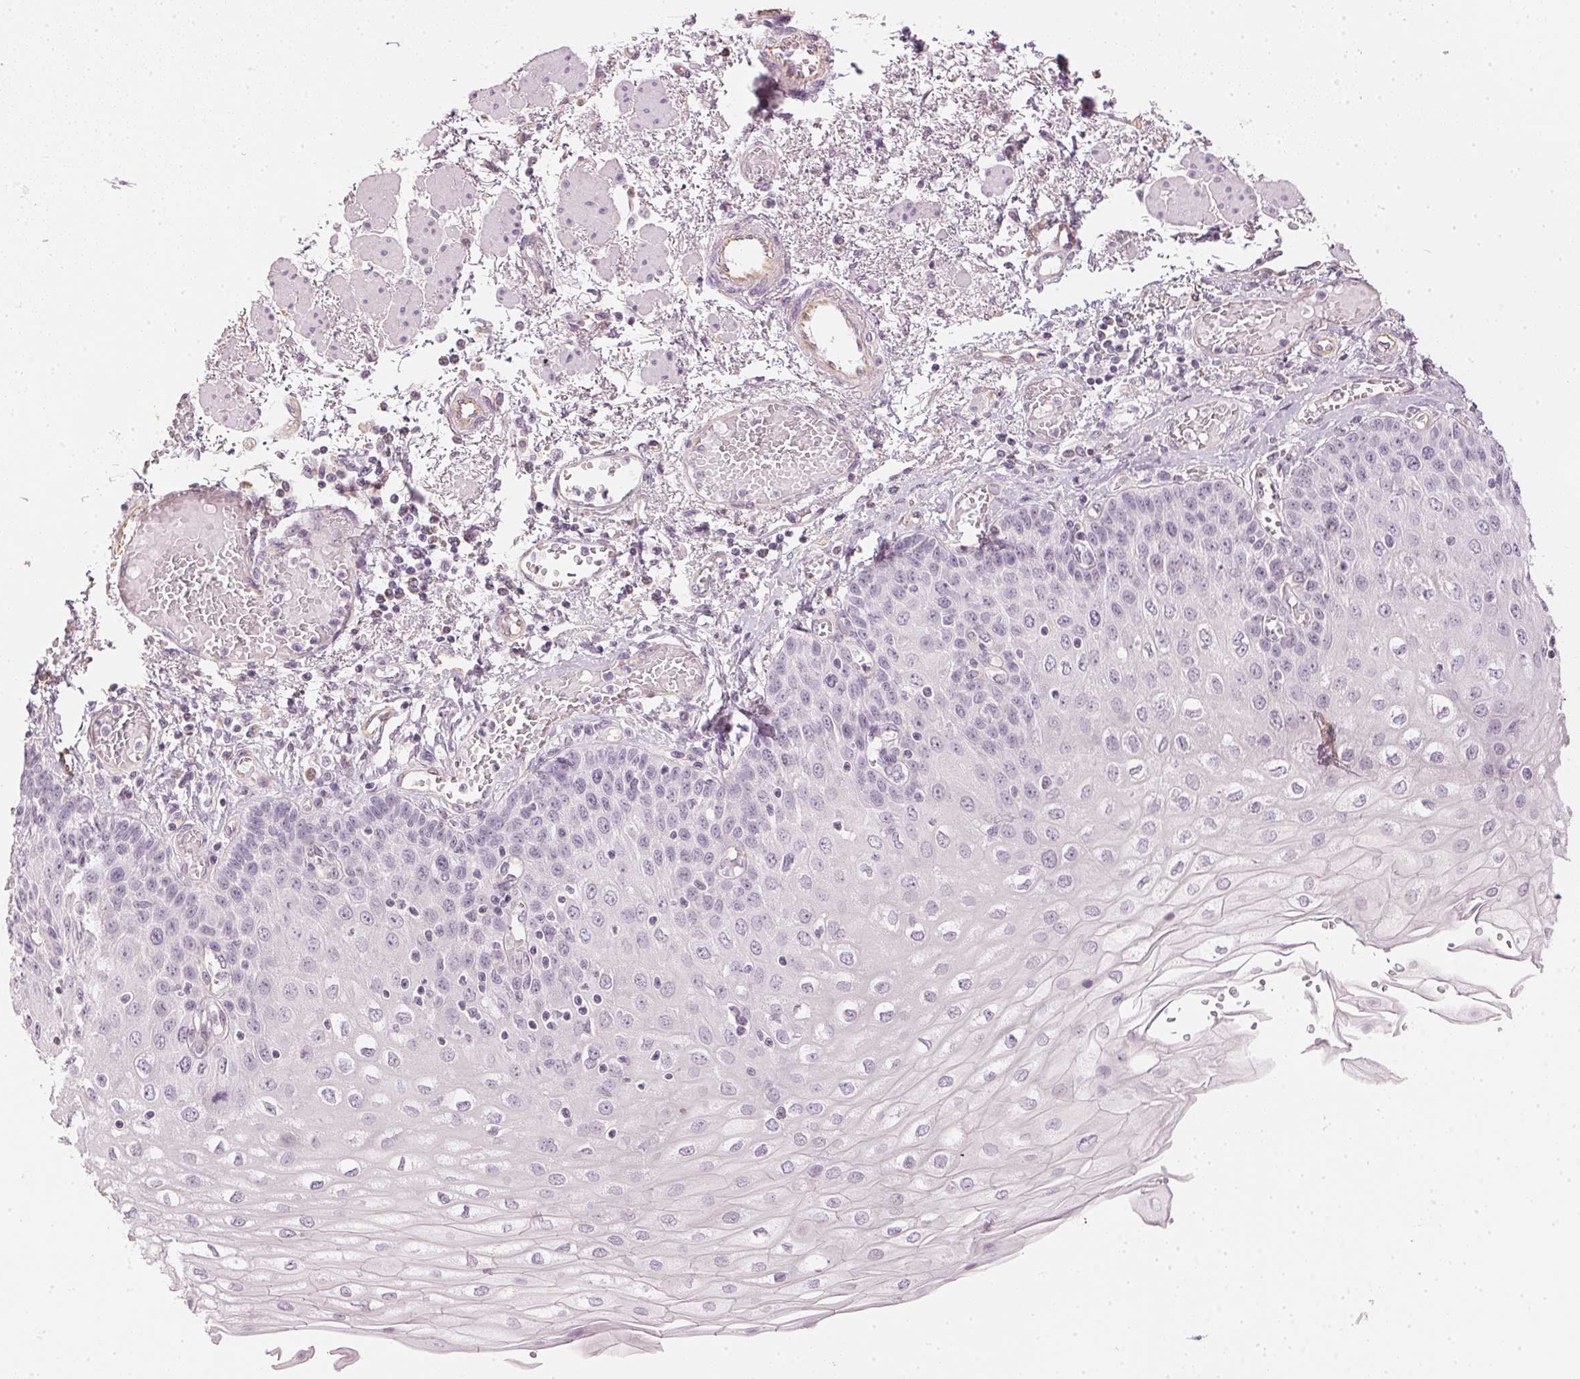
{"staining": {"intensity": "negative", "quantity": "none", "location": "none"}, "tissue": "esophagus", "cell_type": "Squamous epithelial cells", "image_type": "normal", "snomed": [{"axis": "morphology", "description": "Normal tissue, NOS"}, {"axis": "morphology", "description": "Adenocarcinoma, NOS"}, {"axis": "topography", "description": "Esophagus"}], "caption": "Immunohistochemistry (IHC) histopathology image of unremarkable human esophagus stained for a protein (brown), which exhibits no expression in squamous epithelial cells.", "gene": "APLP1", "patient": {"sex": "male", "age": 81}}